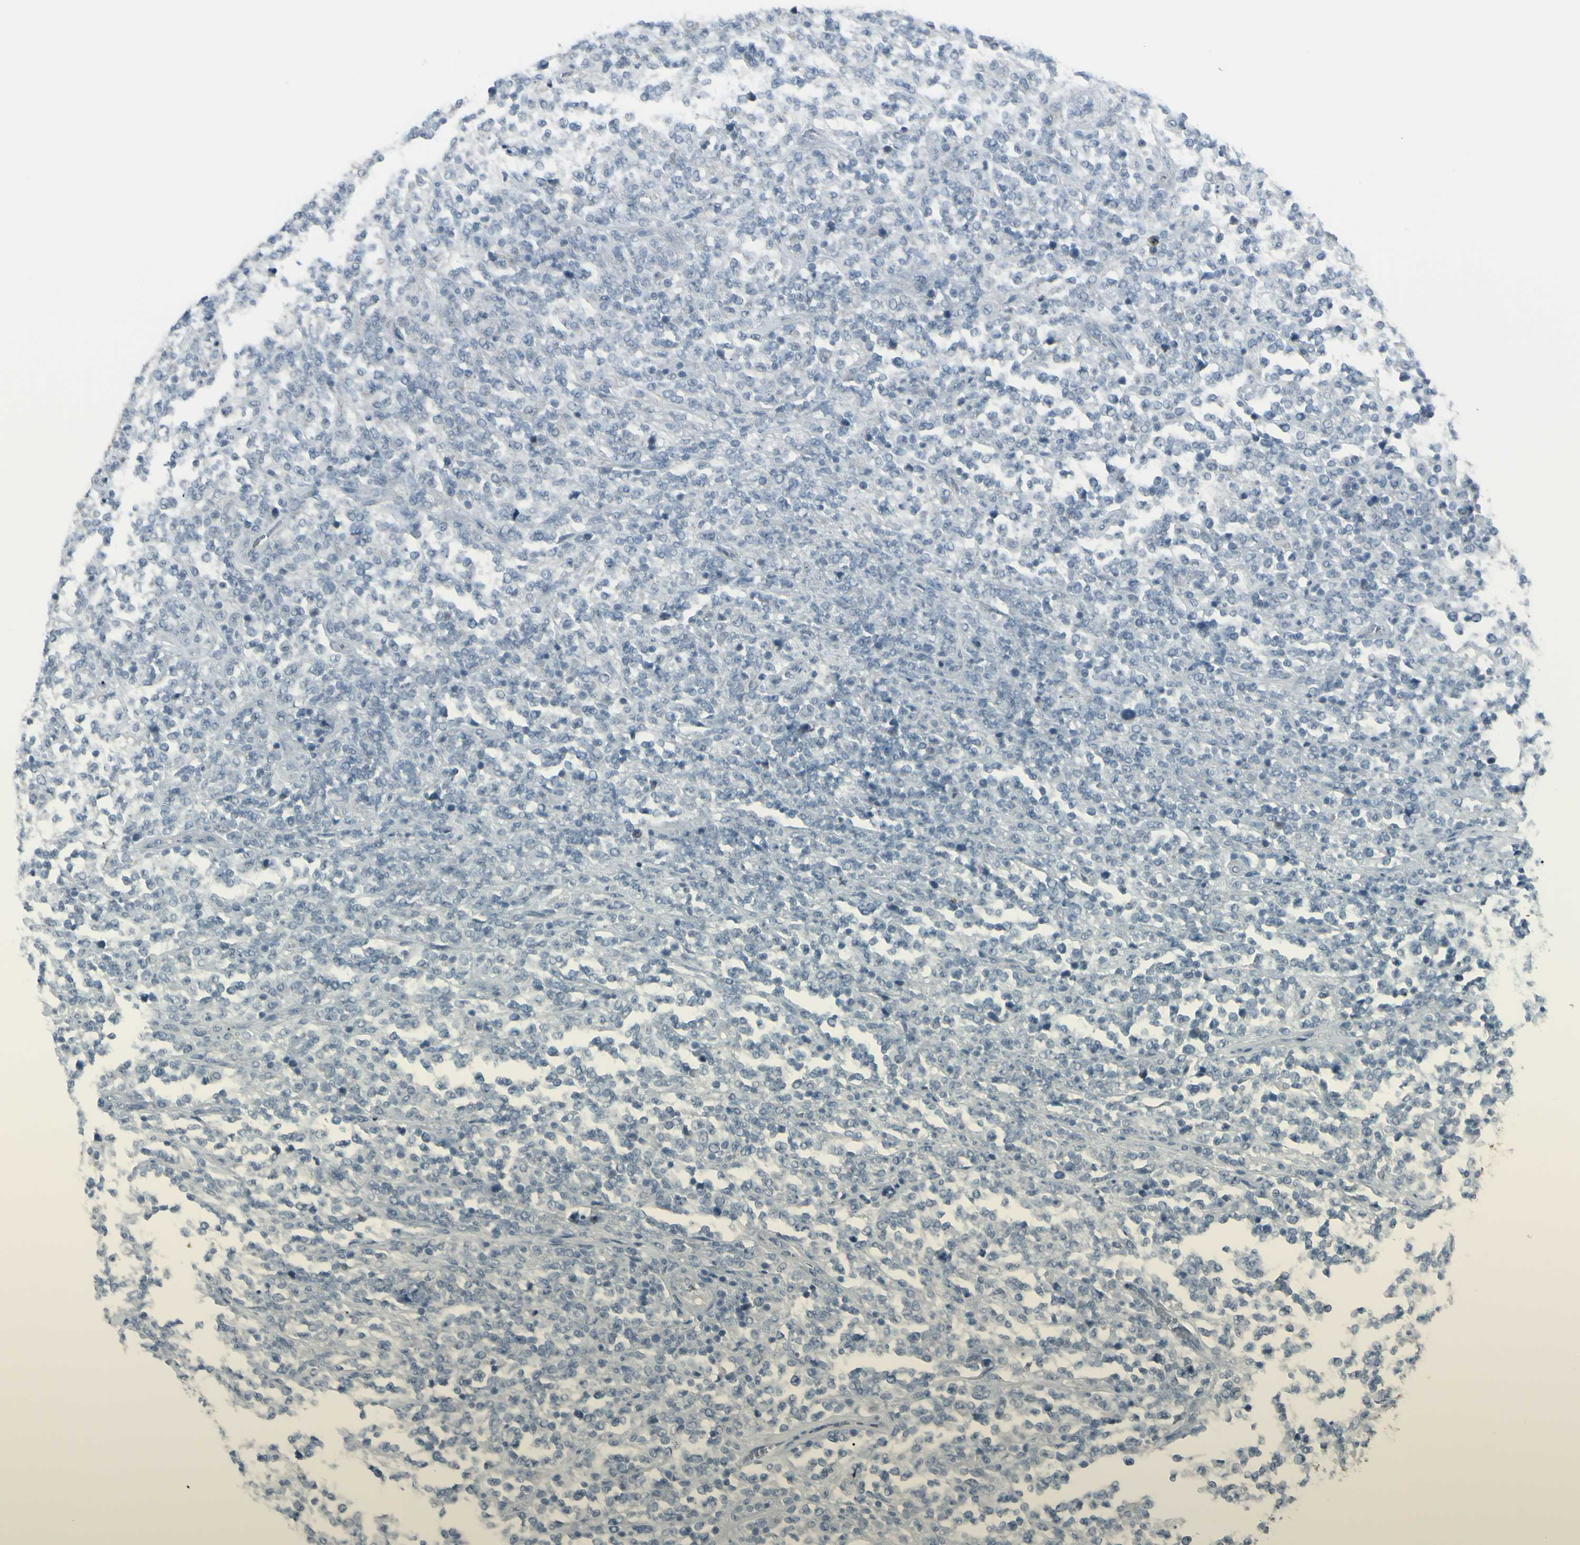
{"staining": {"intensity": "negative", "quantity": "none", "location": "none"}, "tissue": "lymphoma", "cell_type": "Tumor cells", "image_type": "cancer", "snomed": [{"axis": "morphology", "description": "Malignant lymphoma, non-Hodgkin's type, High grade"}, {"axis": "topography", "description": "Soft tissue"}], "caption": "Immunohistochemistry (IHC) of human lymphoma shows no positivity in tumor cells. (Brightfield microscopy of DAB (3,3'-diaminobenzidine) immunohistochemistry at high magnification).", "gene": "RAB3A", "patient": {"sex": "male", "age": 18}}